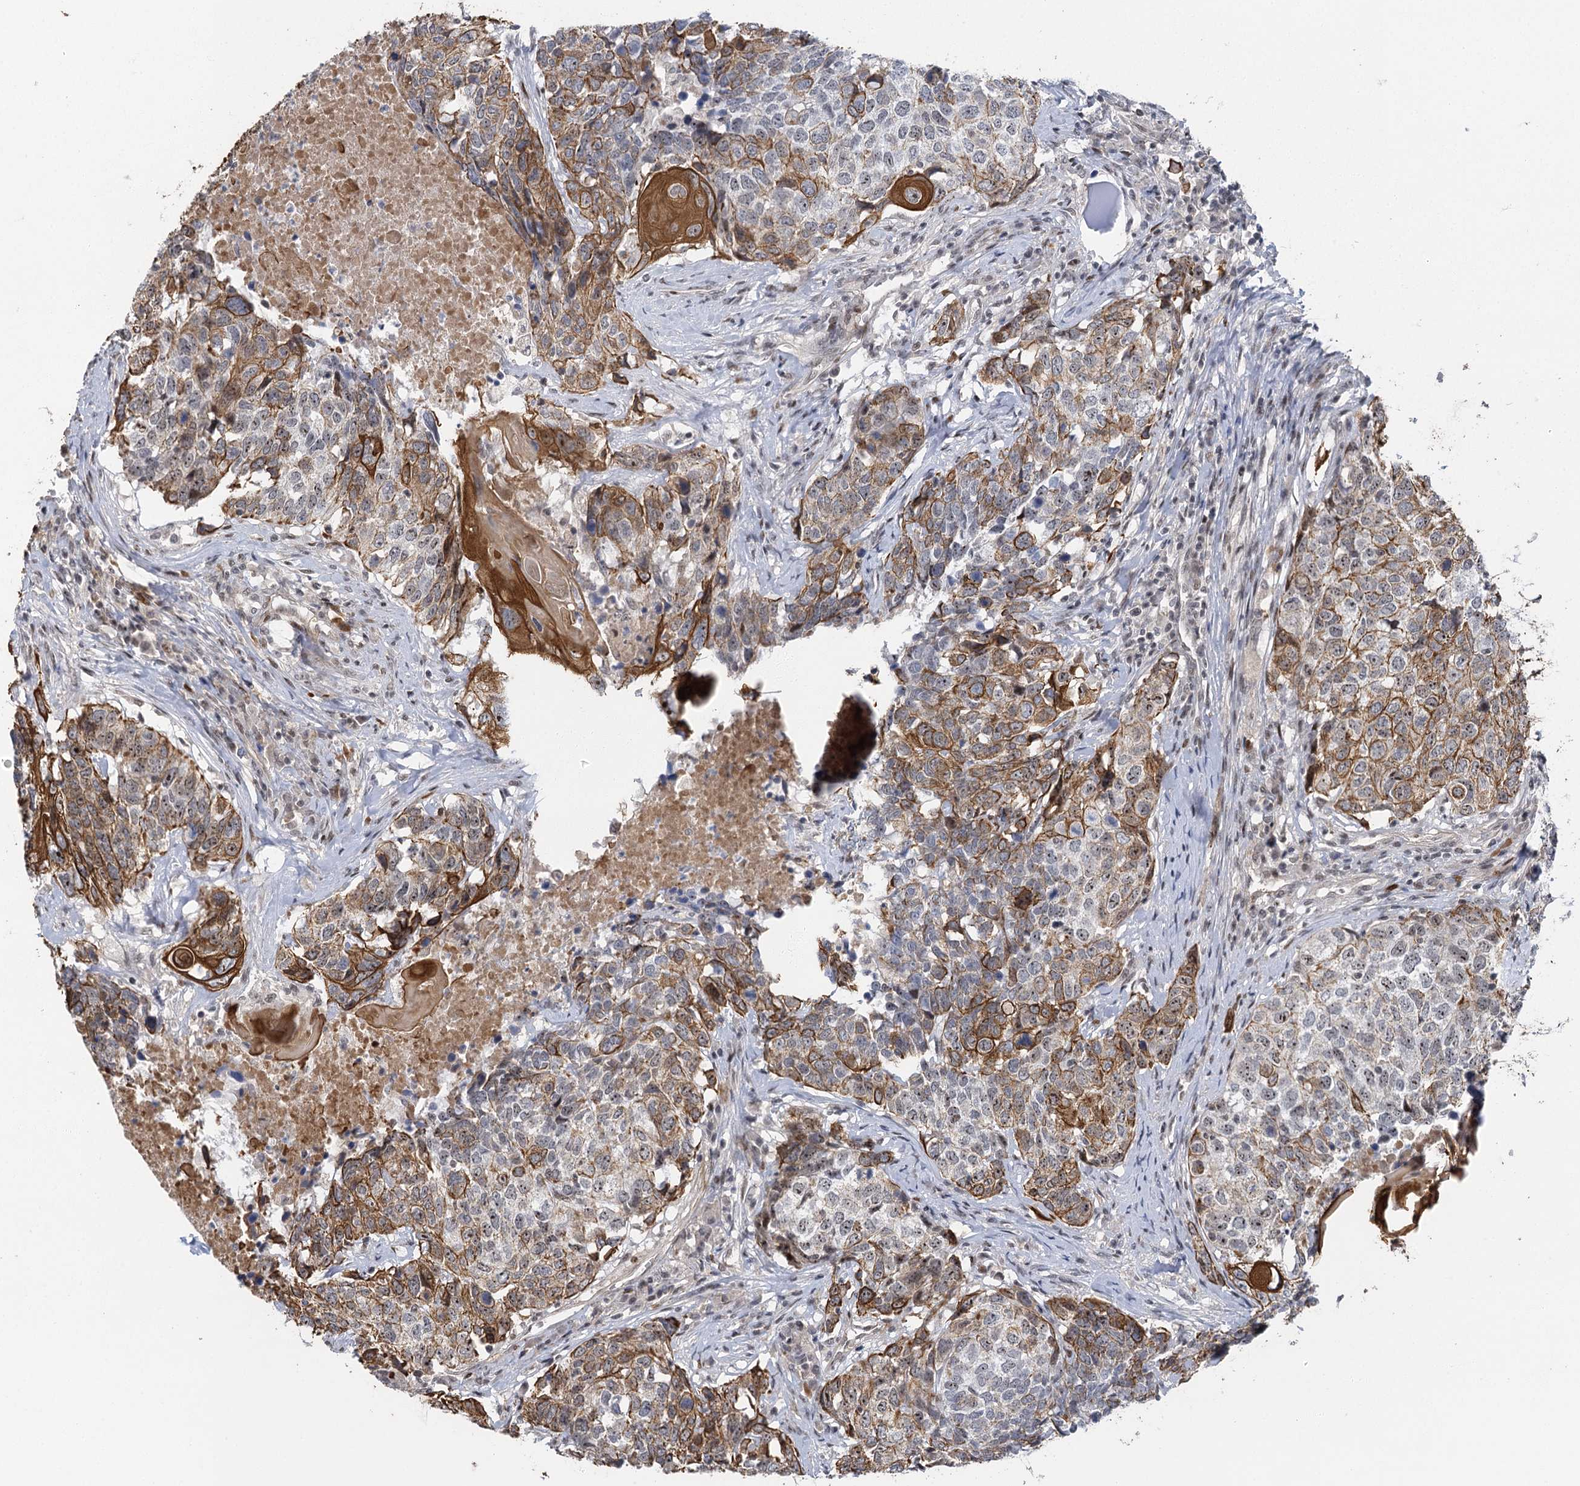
{"staining": {"intensity": "strong", "quantity": "25%-75%", "location": "cytoplasmic/membranous"}, "tissue": "head and neck cancer", "cell_type": "Tumor cells", "image_type": "cancer", "snomed": [{"axis": "morphology", "description": "Squamous cell carcinoma, NOS"}, {"axis": "topography", "description": "Head-Neck"}], "caption": "Head and neck cancer (squamous cell carcinoma) stained with IHC exhibits strong cytoplasmic/membranous positivity in about 25%-75% of tumor cells.", "gene": "IL11RA", "patient": {"sex": "male", "age": 66}}